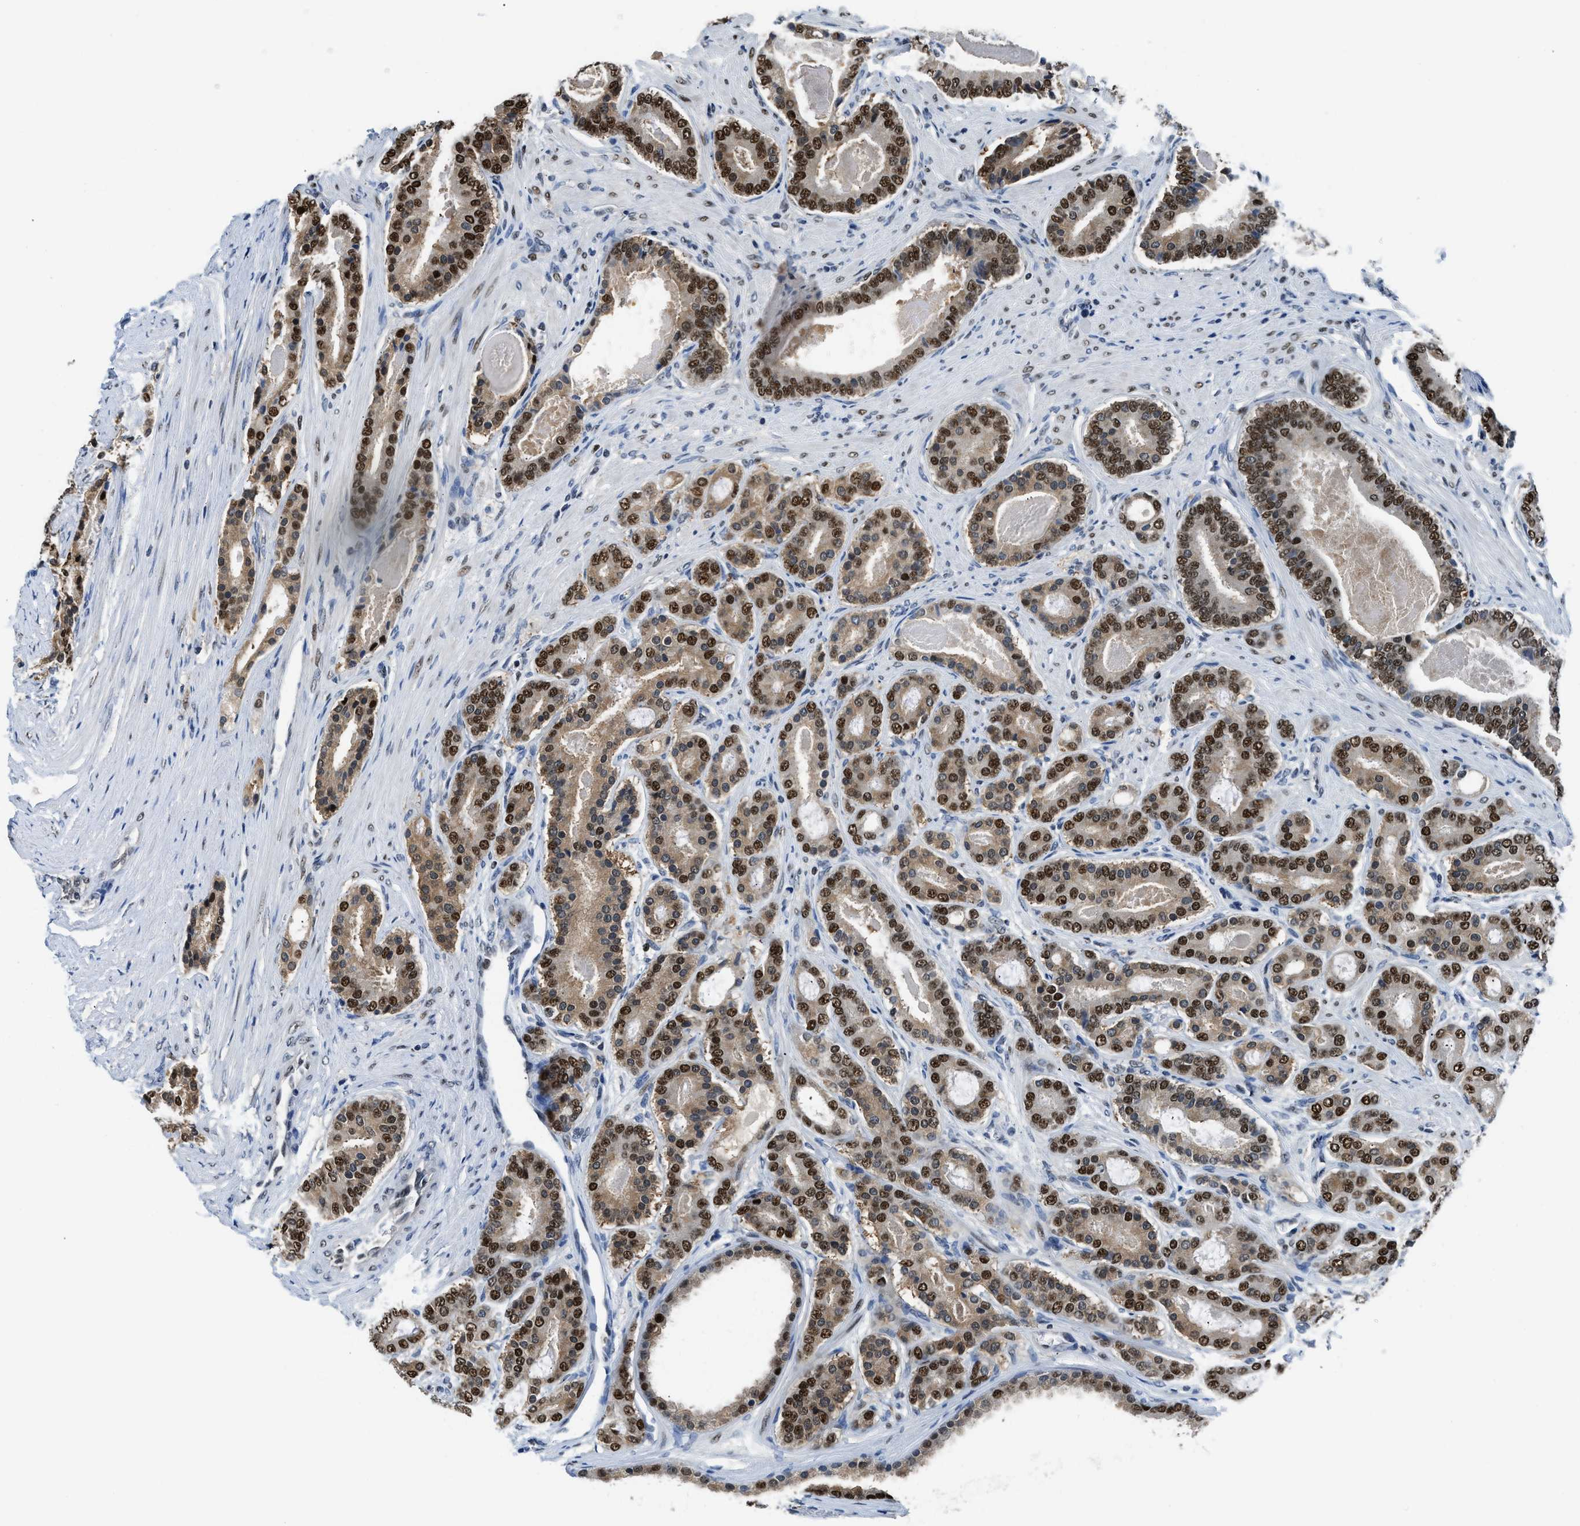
{"staining": {"intensity": "strong", "quantity": ">75%", "location": "nuclear"}, "tissue": "prostate cancer", "cell_type": "Tumor cells", "image_type": "cancer", "snomed": [{"axis": "morphology", "description": "Adenocarcinoma, High grade"}, {"axis": "topography", "description": "Prostate"}], "caption": "Tumor cells demonstrate high levels of strong nuclear expression in about >75% of cells in human prostate cancer (high-grade adenocarcinoma).", "gene": "ALX1", "patient": {"sex": "male", "age": 60}}